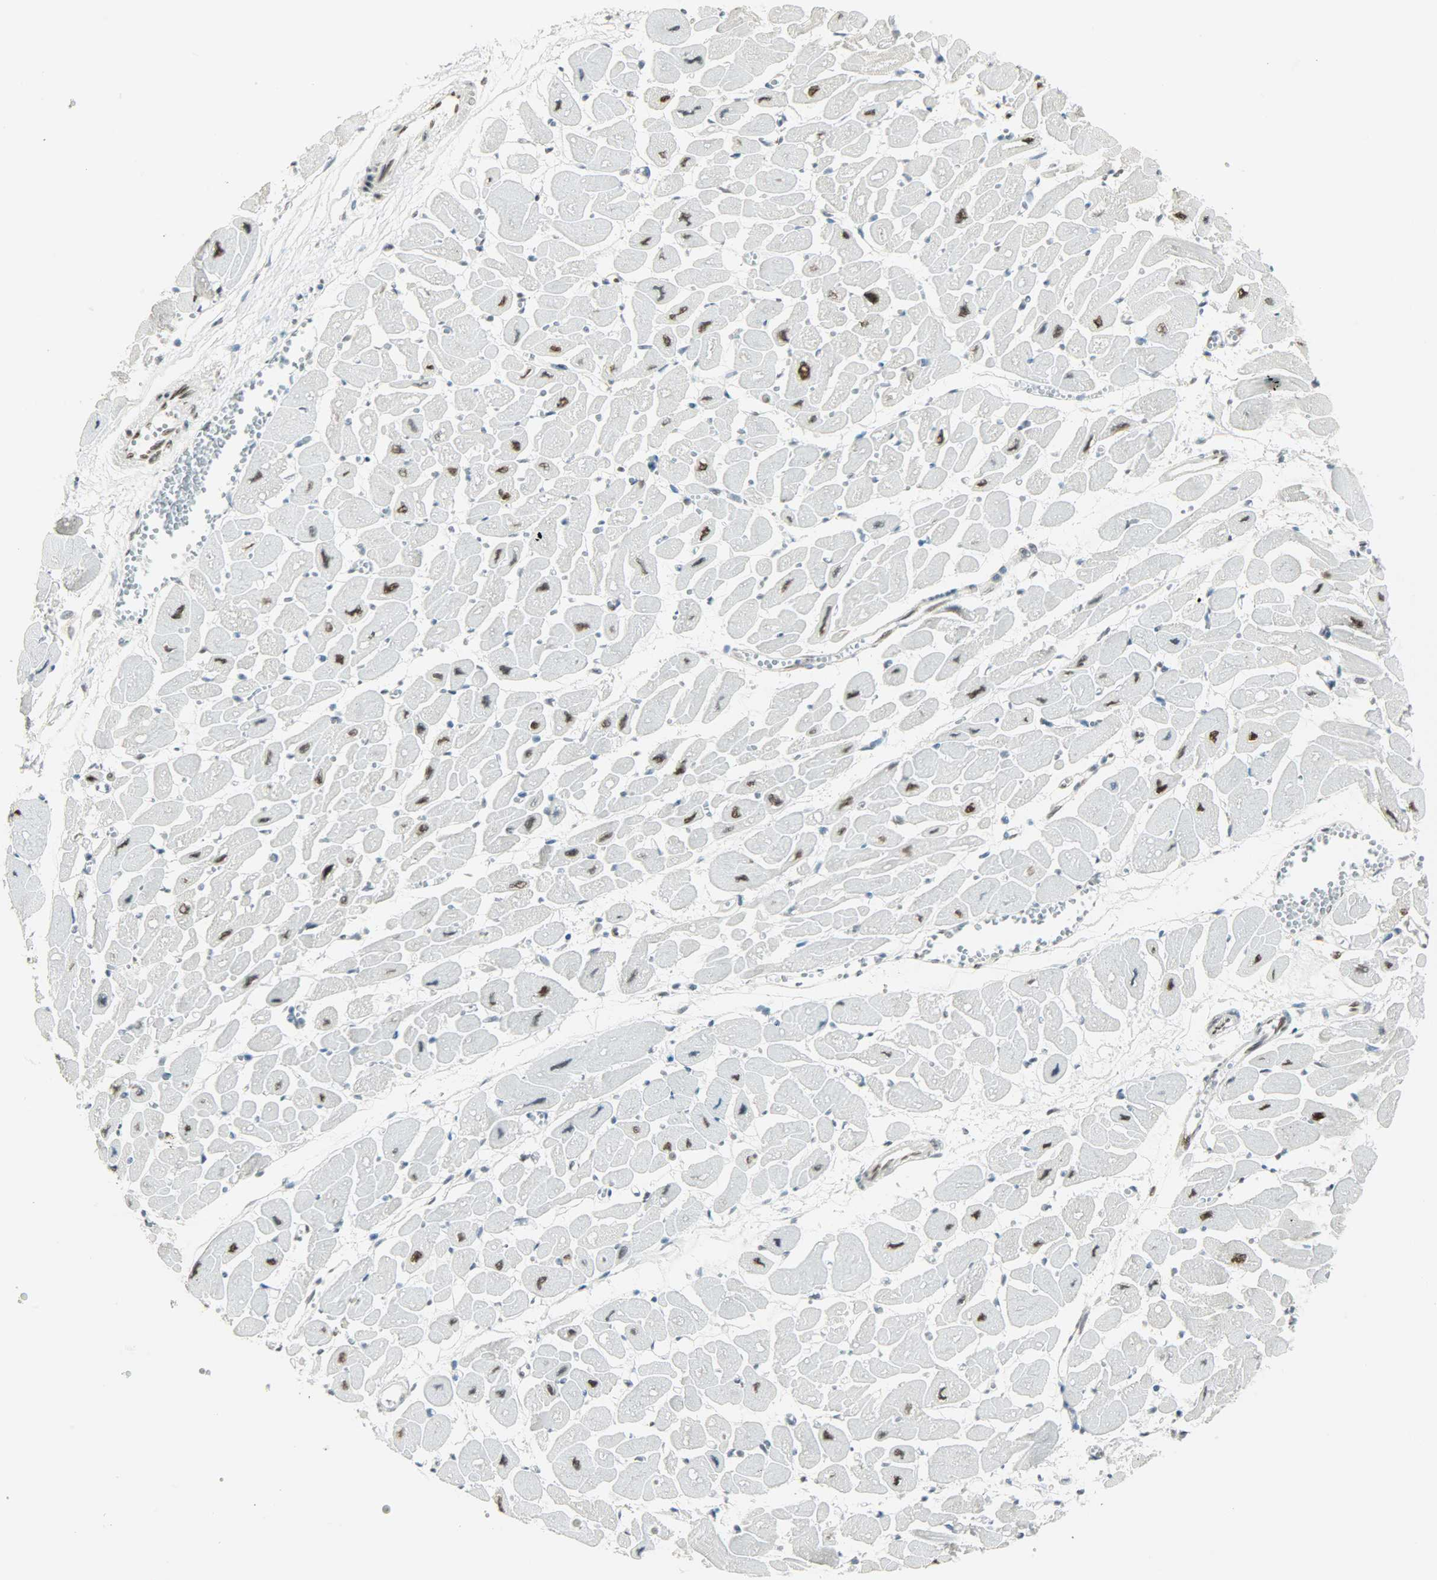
{"staining": {"intensity": "moderate", "quantity": ">75%", "location": "nuclear"}, "tissue": "heart muscle", "cell_type": "Cardiomyocytes", "image_type": "normal", "snomed": [{"axis": "morphology", "description": "Normal tissue, NOS"}, {"axis": "topography", "description": "Heart"}], "caption": "Cardiomyocytes show medium levels of moderate nuclear expression in approximately >75% of cells in benign heart muscle. Nuclei are stained in blue.", "gene": "MYEF2", "patient": {"sex": "female", "age": 54}}